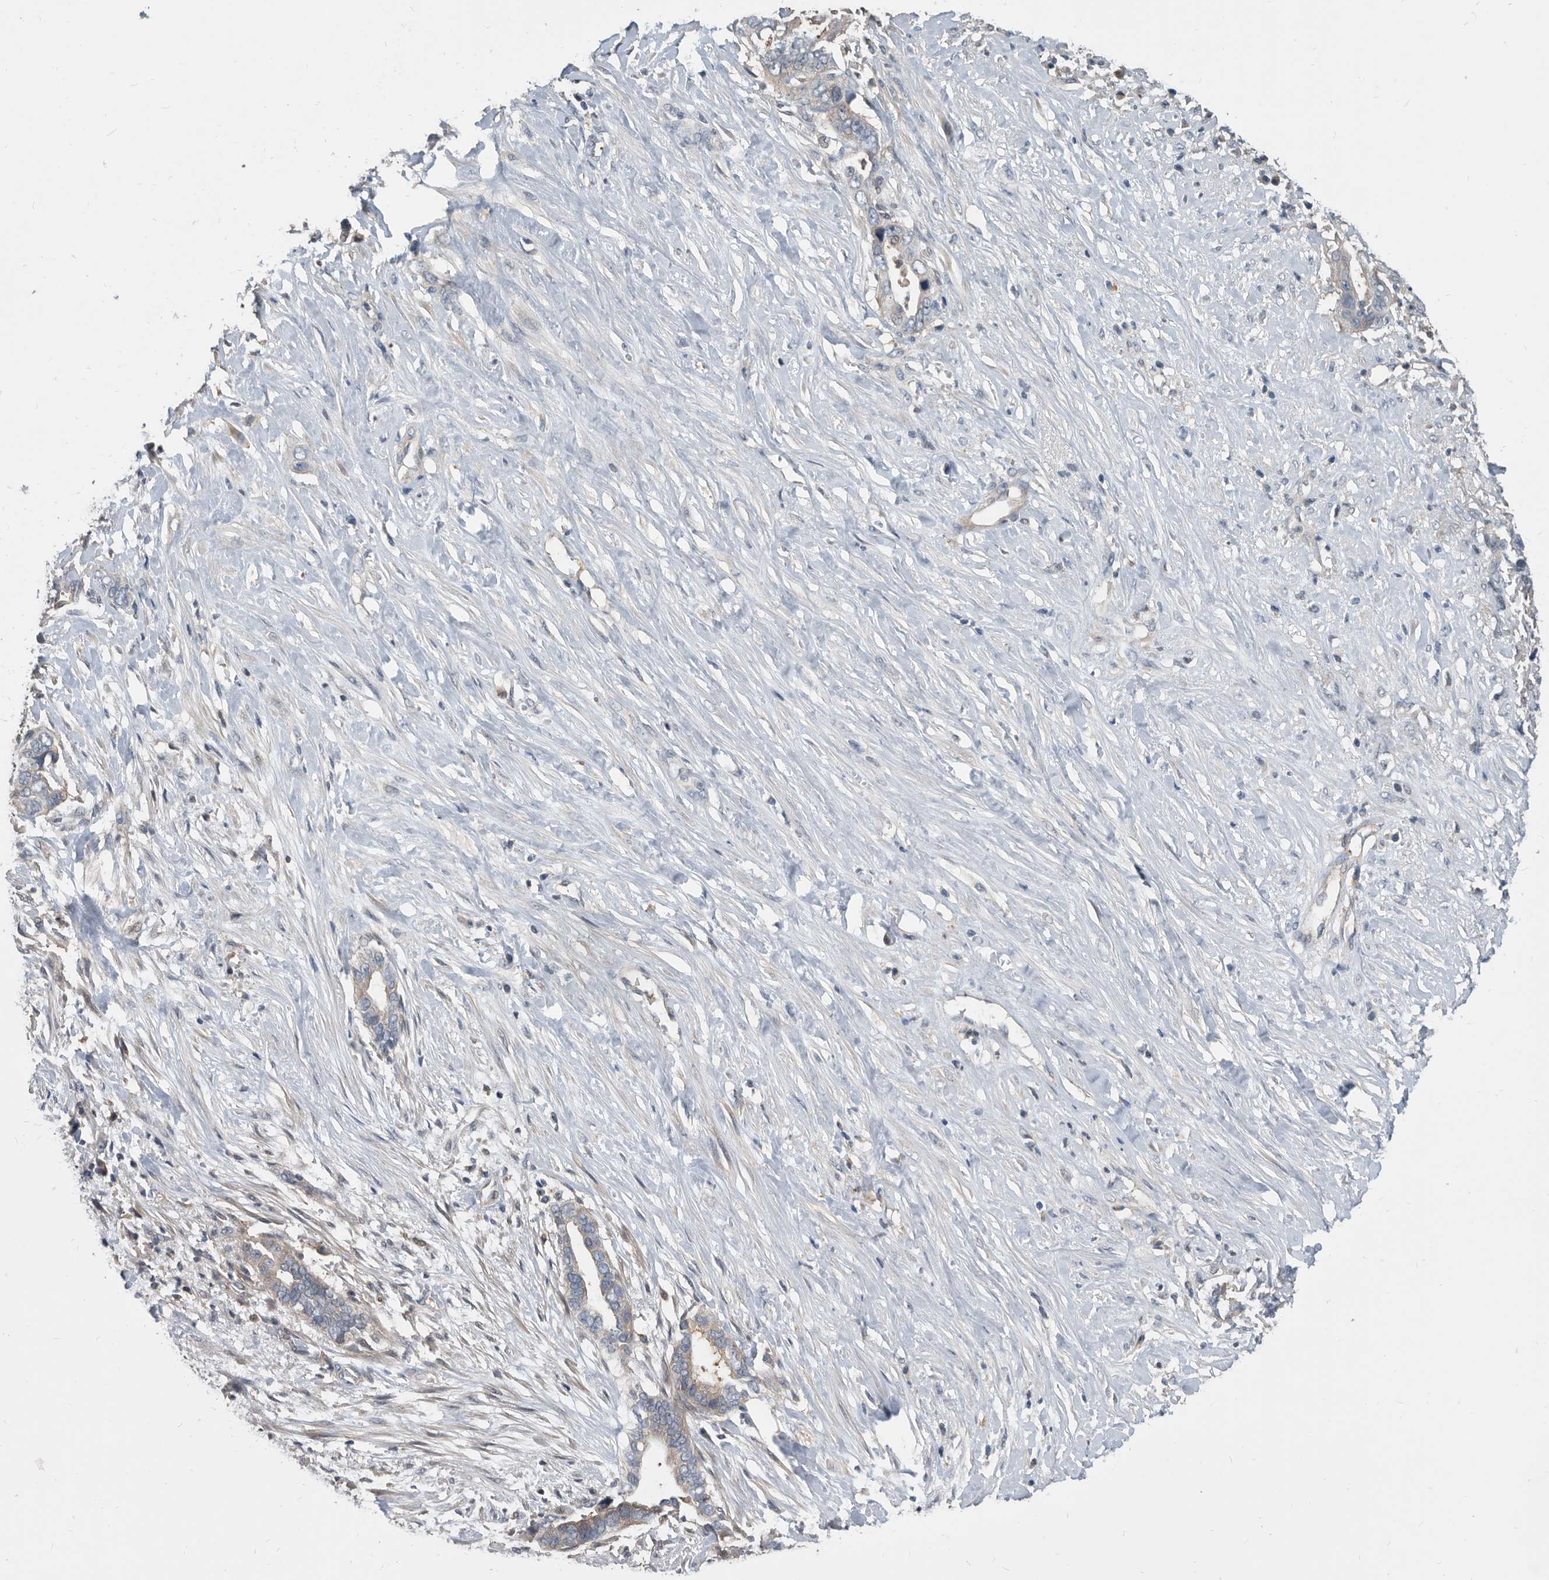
{"staining": {"intensity": "negative", "quantity": "none", "location": "none"}, "tissue": "liver cancer", "cell_type": "Tumor cells", "image_type": "cancer", "snomed": [{"axis": "morphology", "description": "Cholangiocarcinoma"}, {"axis": "topography", "description": "Liver"}], "caption": "Histopathology image shows no protein positivity in tumor cells of liver cancer tissue.", "gene": "APEH", "patient": {"sex": "female", "age": 79}}